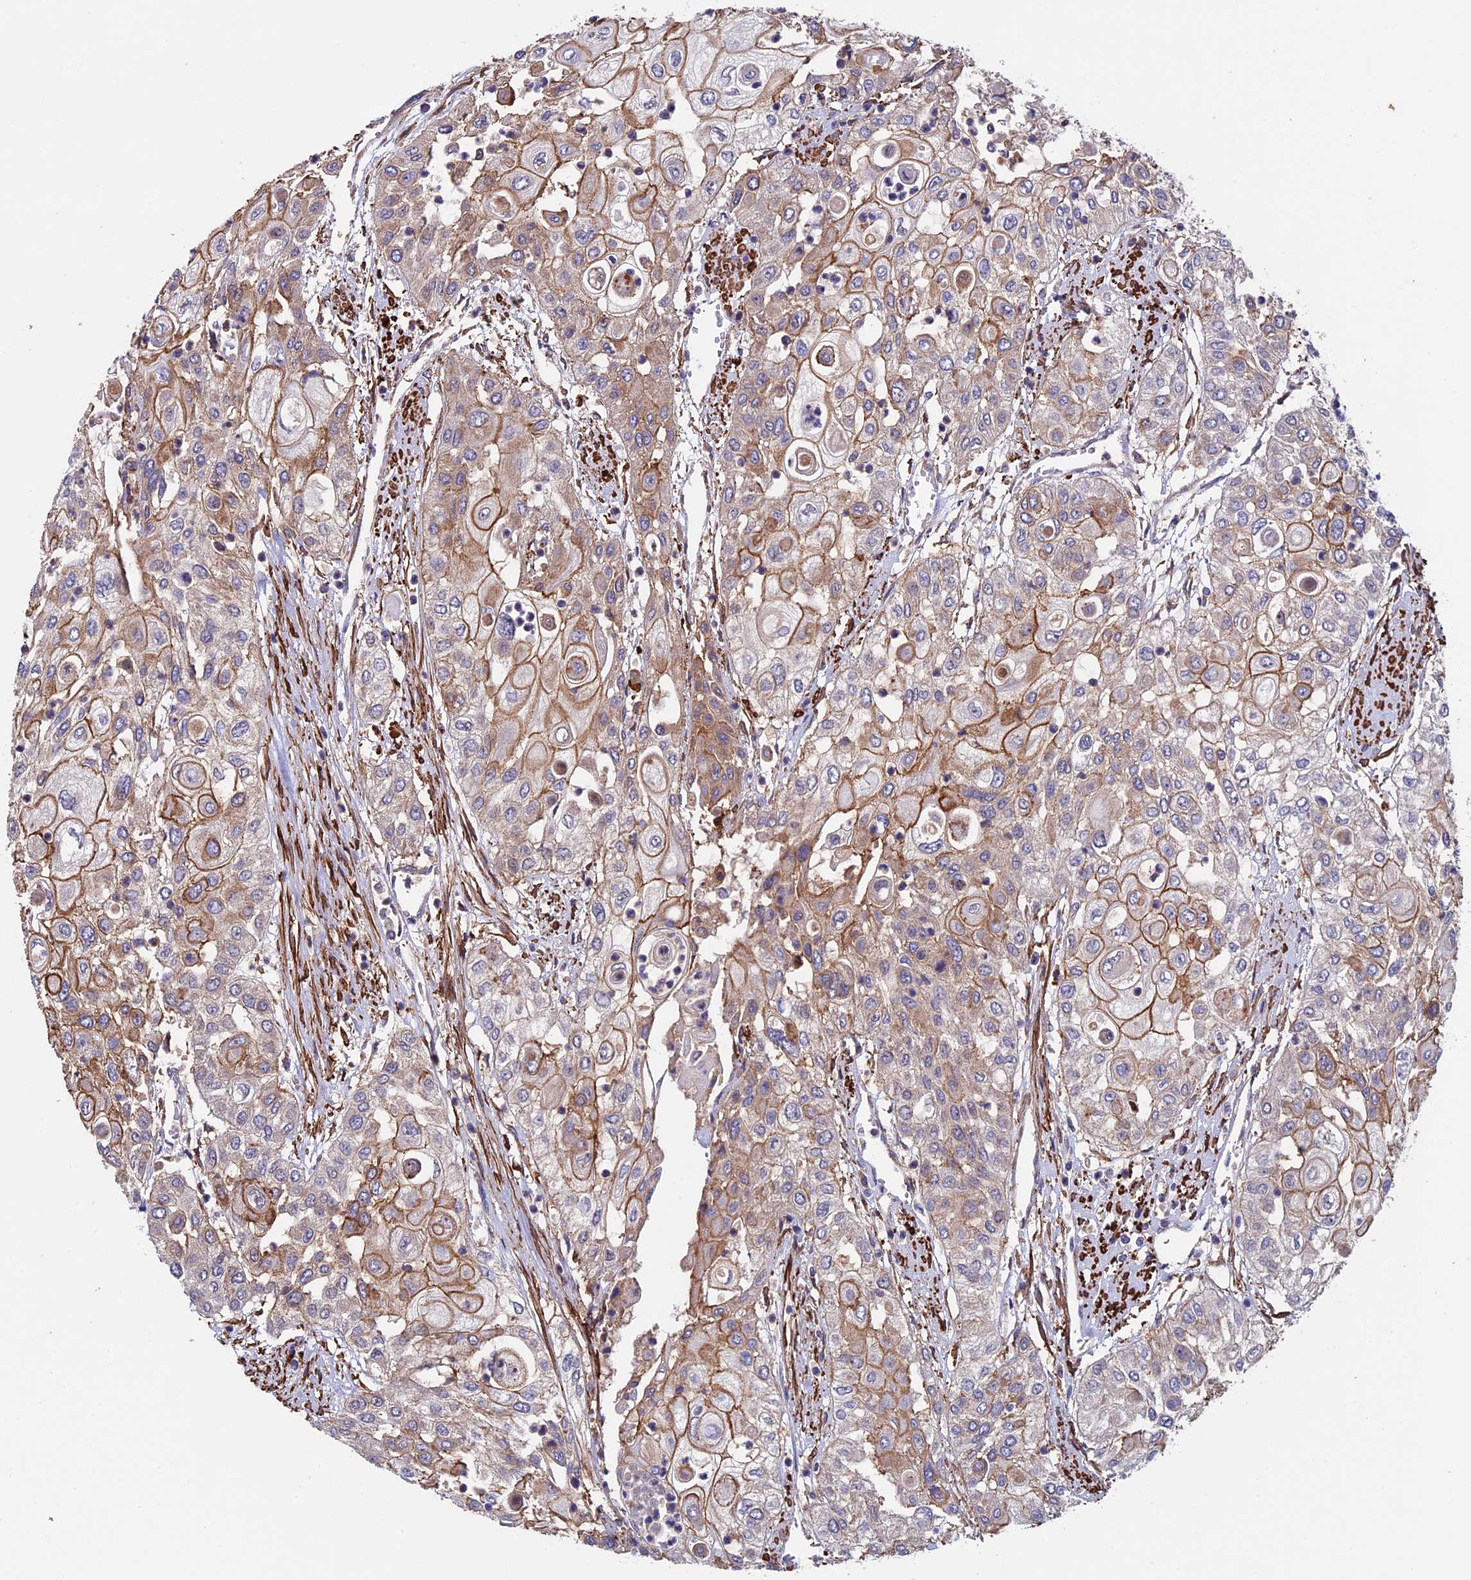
{"staining": {"intensity": "moderate", "quantity": "25%-75%", "location": "cytoplasmic/membranous"}, "tissue": "urothelial cancer", "cell_type": "Tumor cells", "image_type": "cancer", "snomed": [{"axis": "morphology", "description": "Urothelial carcinoma, High grade"}, {"axis": "topography", "description": "Urinary bladder"}], "caption": "Human high-grade urothelial carcinoma stained with a protein marker displays moderate staining in tumor cells.", "gene": "SLC9A5", "patient": {"sex": "female", "age": 79}}